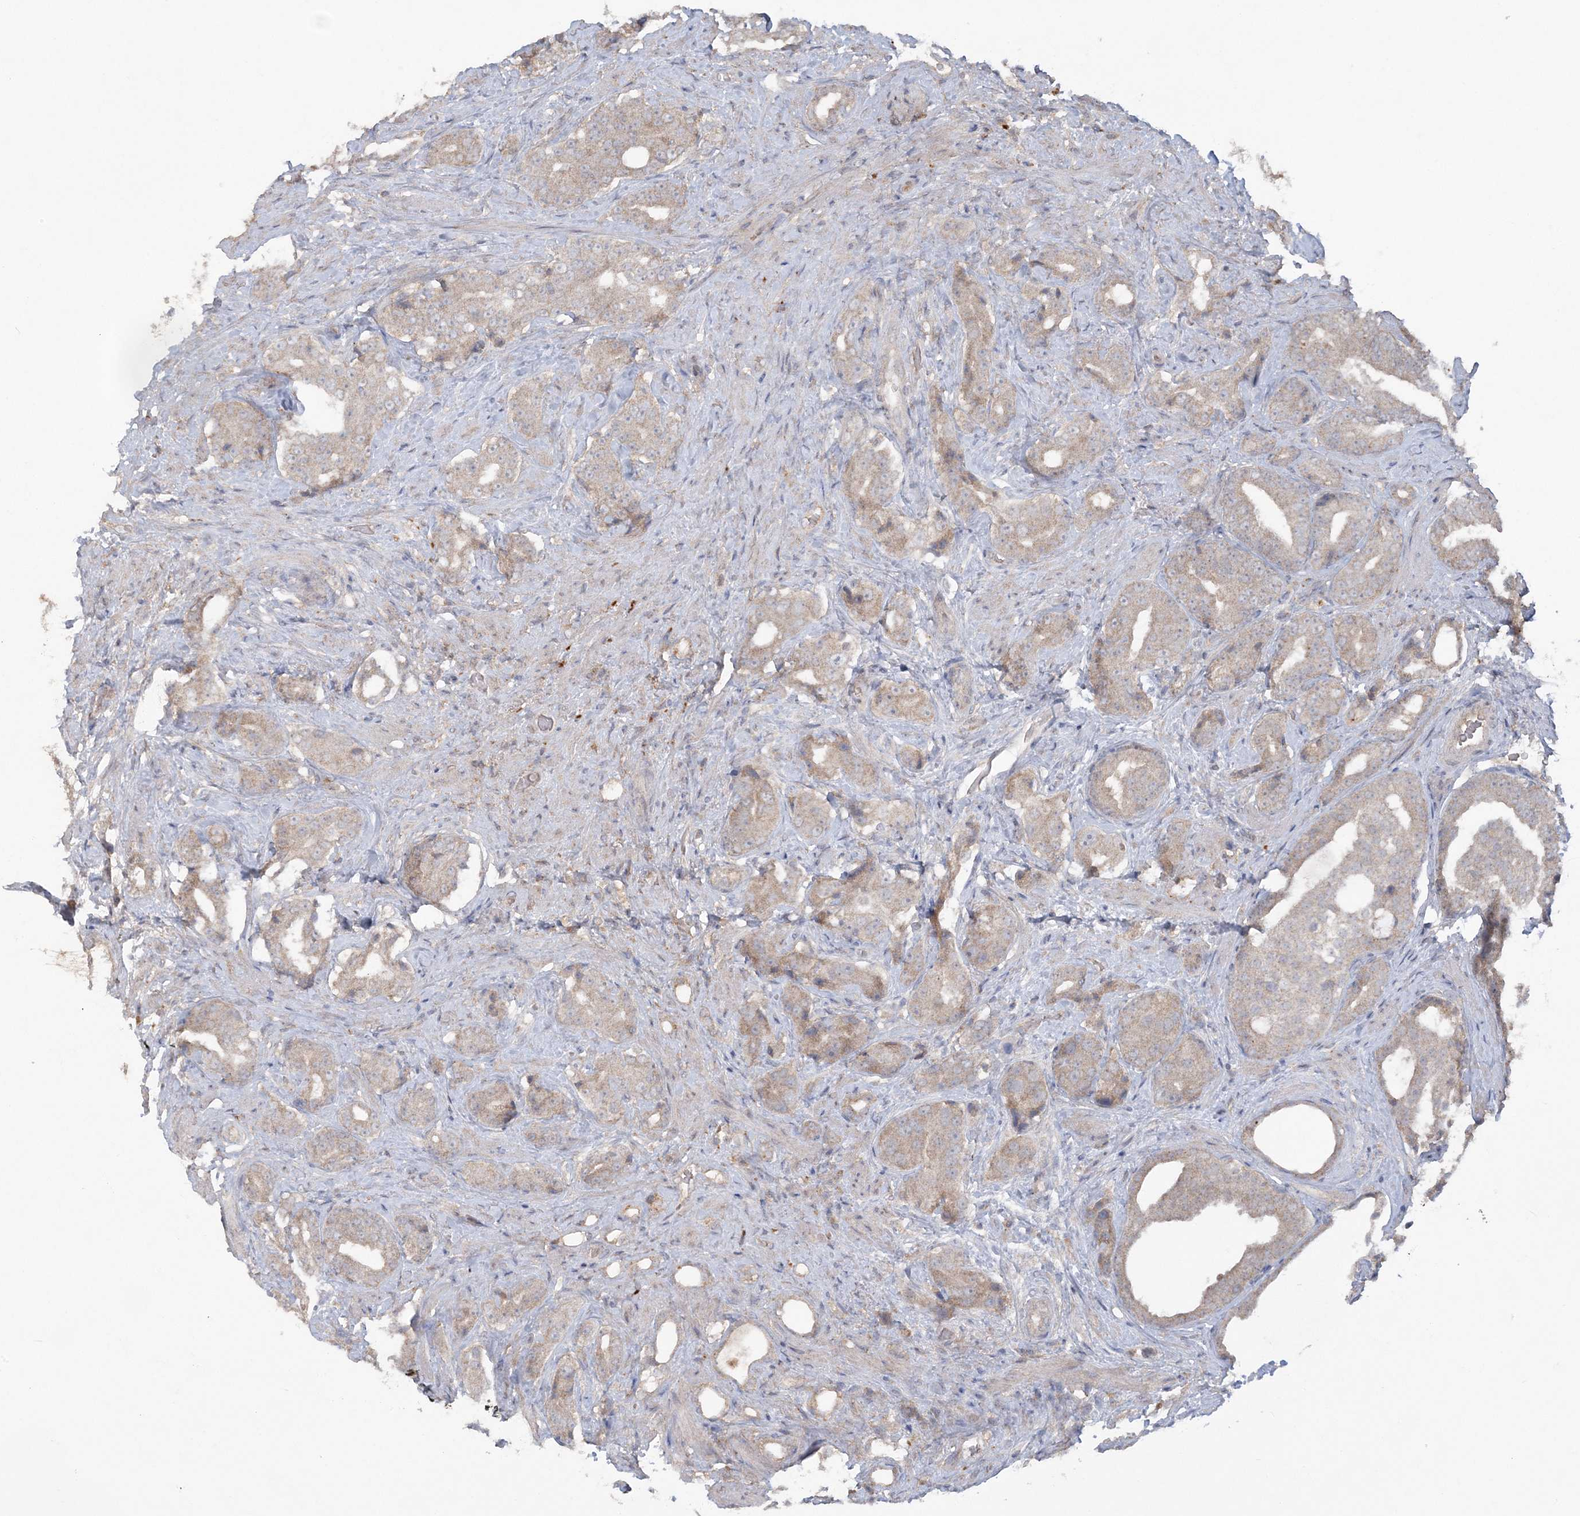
{"staining": {"intensity": "moderate", "quantity": ">75%", "location": "cytoplasmic/membranous"}, "tissue": "prostate cancer", "cell_type": "Tumor cells", "image_type": "cancer", "snomed": [{"axis": "morphology", "description": "Adenocarcinoma, High grade"}, {"axis": "topography", "description": "Prostate"}], "caption": "Immunohistochemical staining of prostate adenocarcinoma (high-grade) reveals medium levels of moderate cytoplasmic/membranous protein staining in approximately >75% of tumor cells. (brown staining indicates protein expression, while blue staining denotes nuclei).", "gene": "C1RL", "patient": {"sex": "male", "age": 71}}